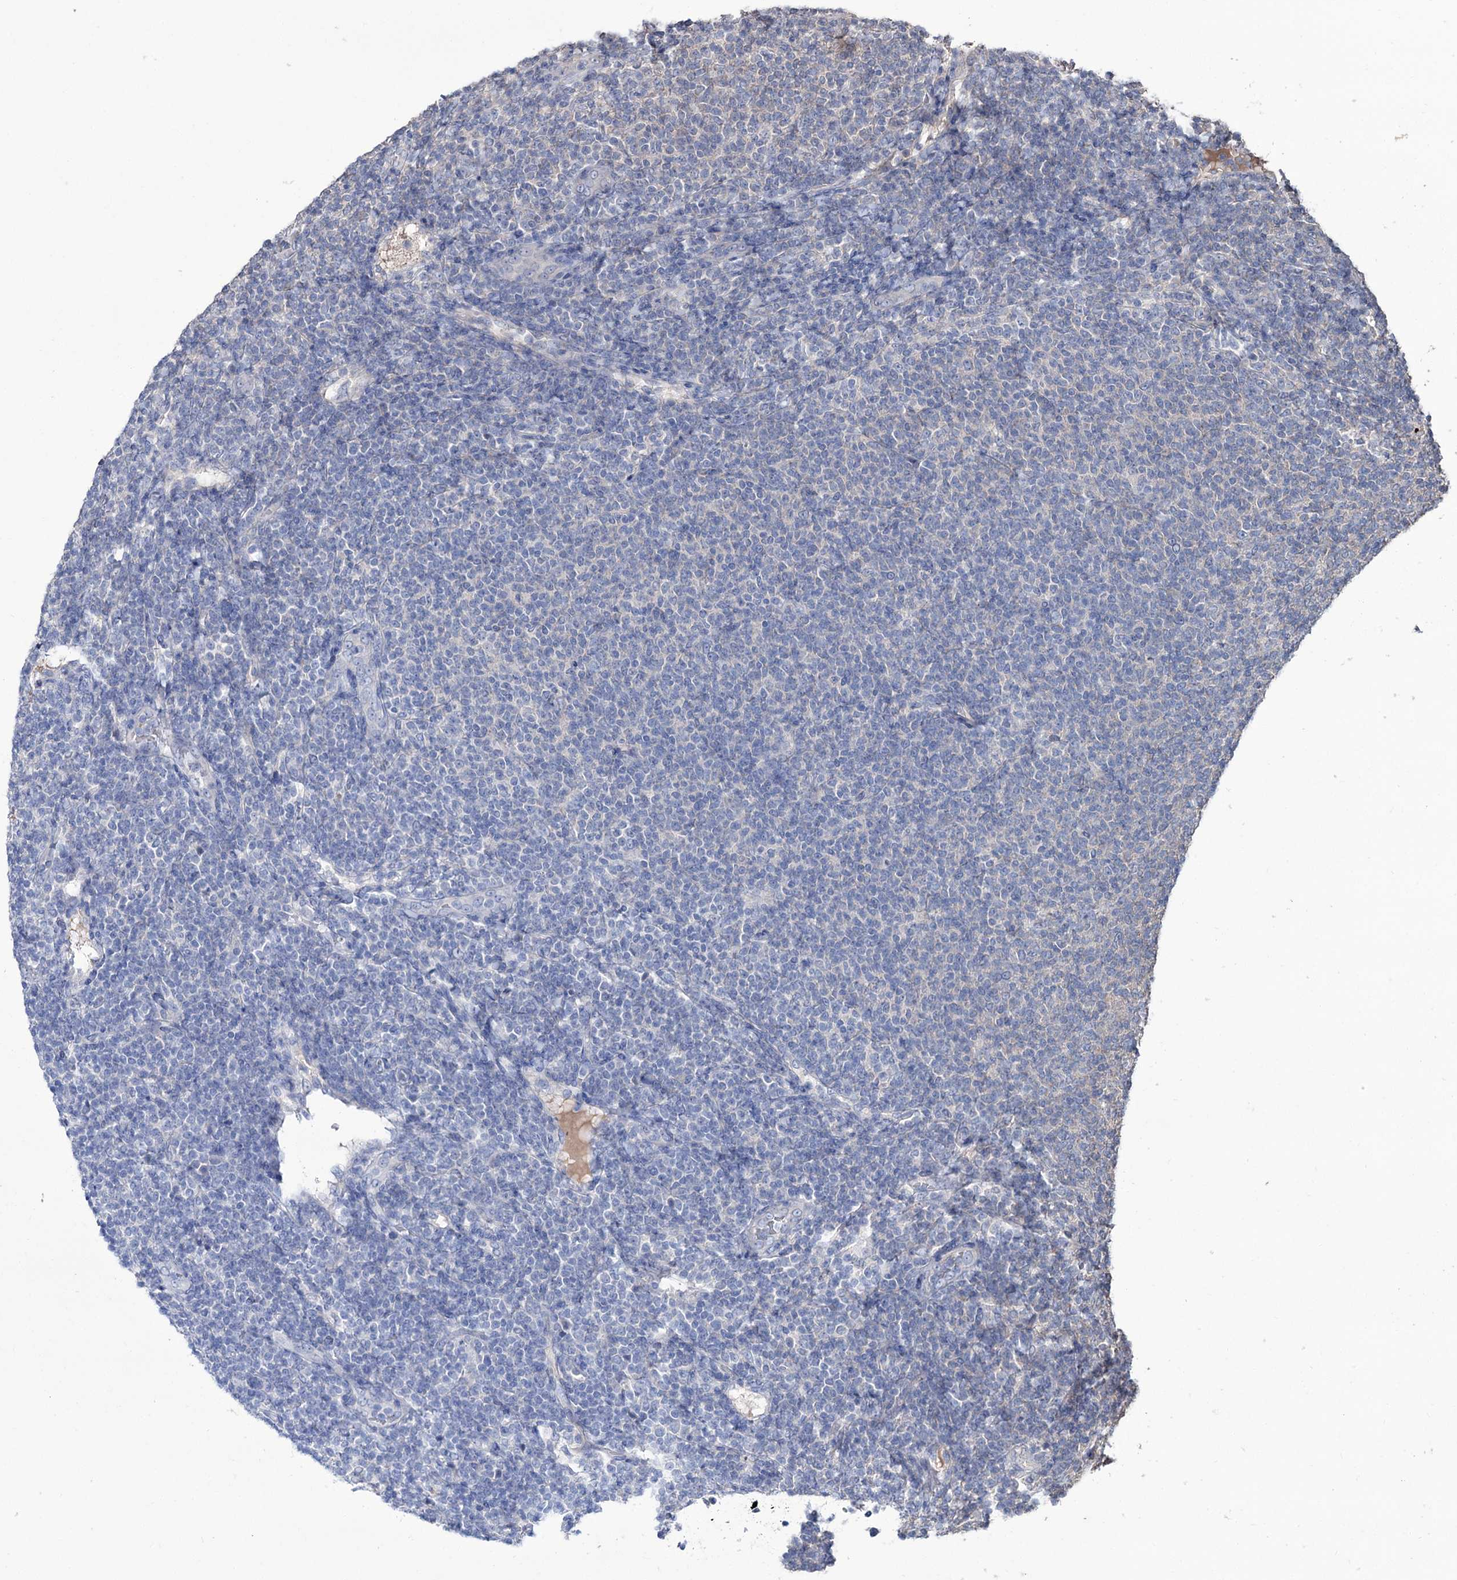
{"staining": {"intensity": "negative", "quantity": "none", "location": "none"}, "tissue": "lymphoma", "cell_type": "Tumor cells", "image_type": "cancer", "snomed": [{"axis": "morphology", "description": "Malignant lymphoma, non-Hodgkin's type, Low grade"}, {"axis": "topography", "description": "Lymph node"}], "caption": "This is an IHC histopathology image of lymphoma. There is no positivity in tumor cells.", "gene": "EPB41L5", "patient": {"sex": "male", "age": 66}}